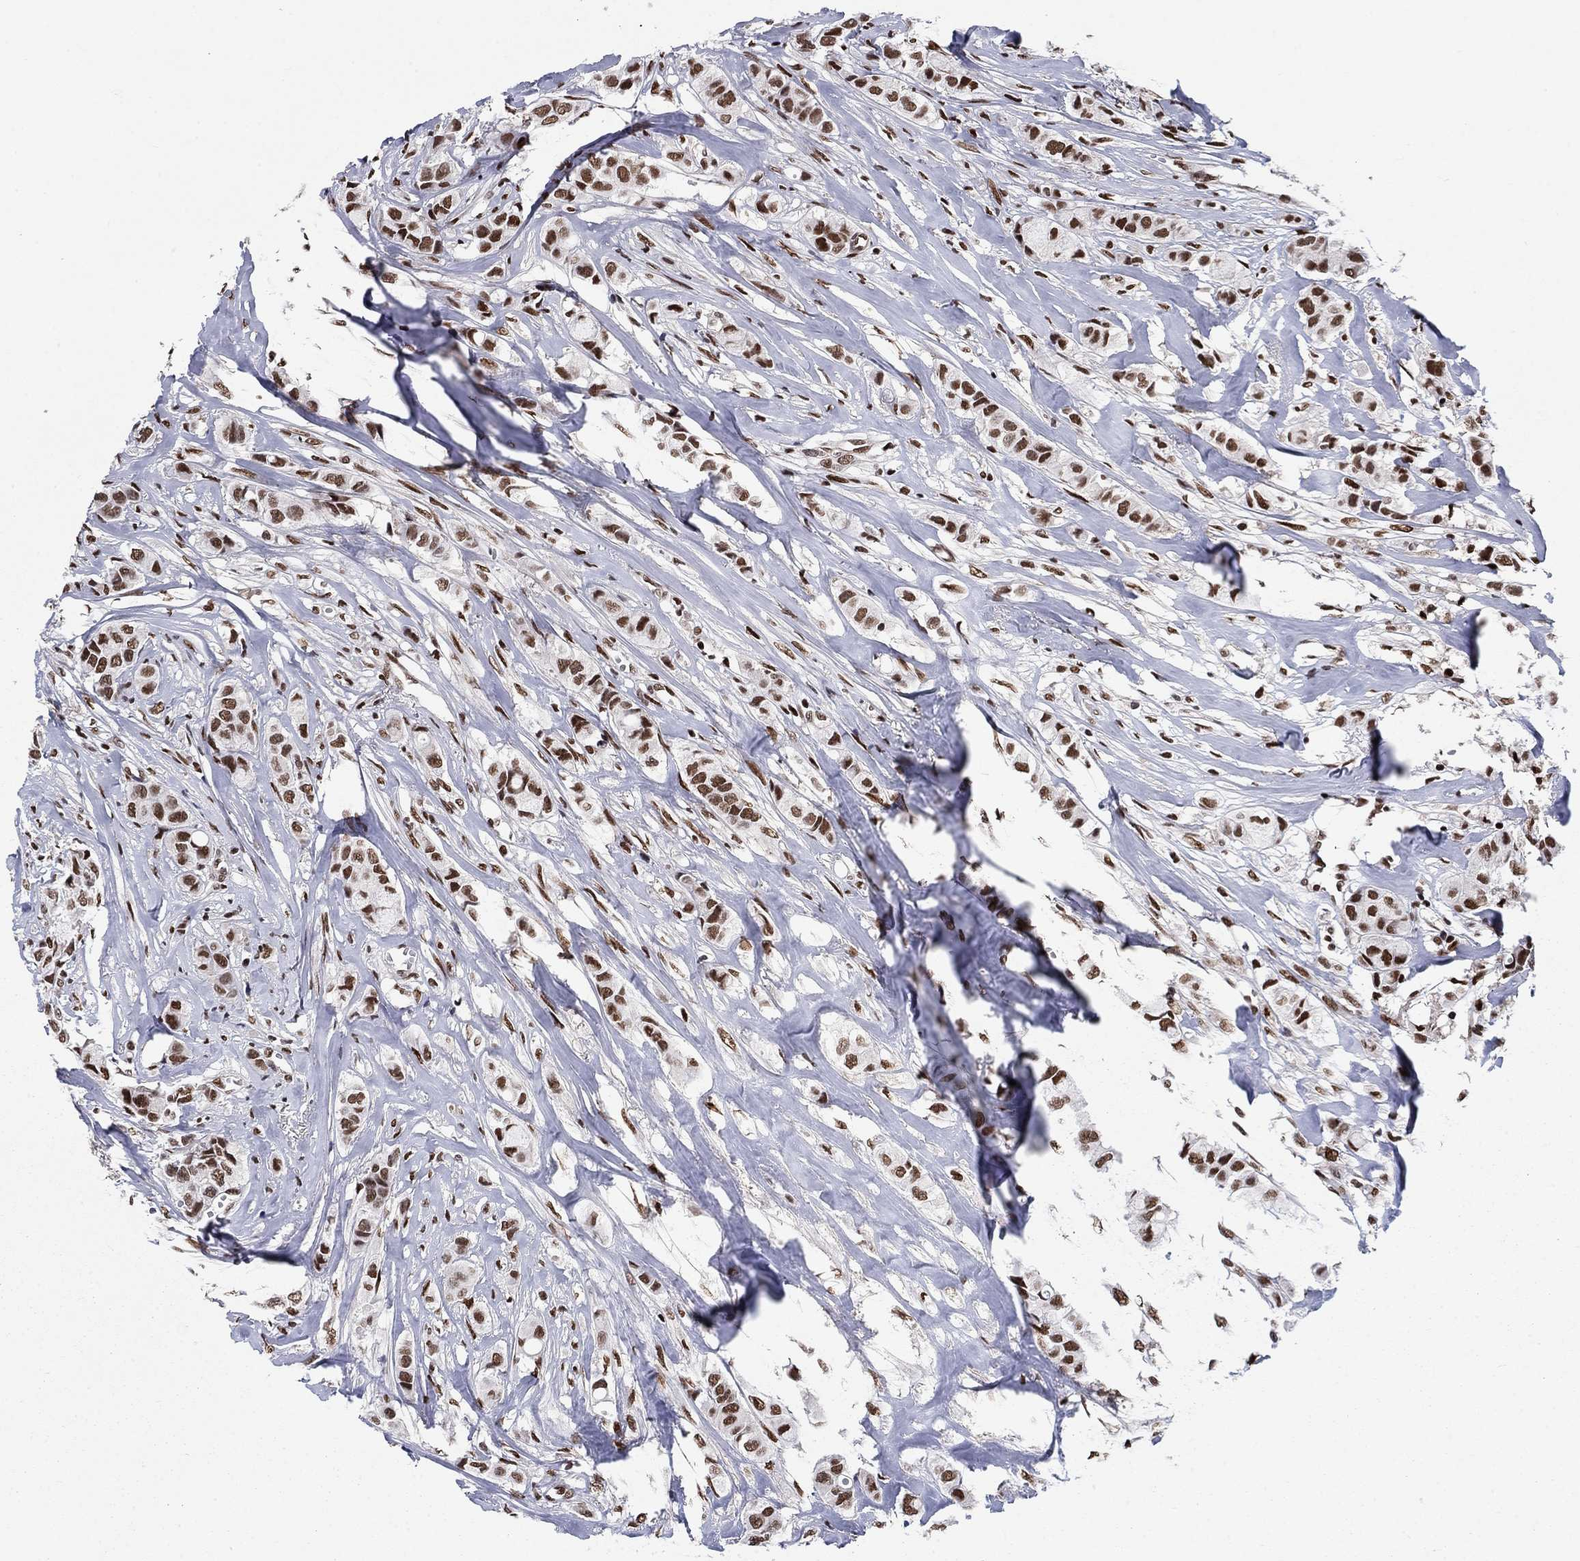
{"staining": {"intensity": "strong", "quantity": "25%-75%", "location": "nuclear"}, "tissue": "breast cancer", "cell_type": "Tumor cells", "image_type": "cancer", "snomed": [{"axis": "morphology", "description": "Duct carcinoma"}, {"axis": "topography", "description": "Breast"}], "caption": "Immunohistochemical staining of human breast cancer (intraductal carcinoma) displays strong nuclear protein staining in about 25%-75% of tumor cells.", "gene": "RPRD1B", "patient": {"sex": "female", "age": 85}}